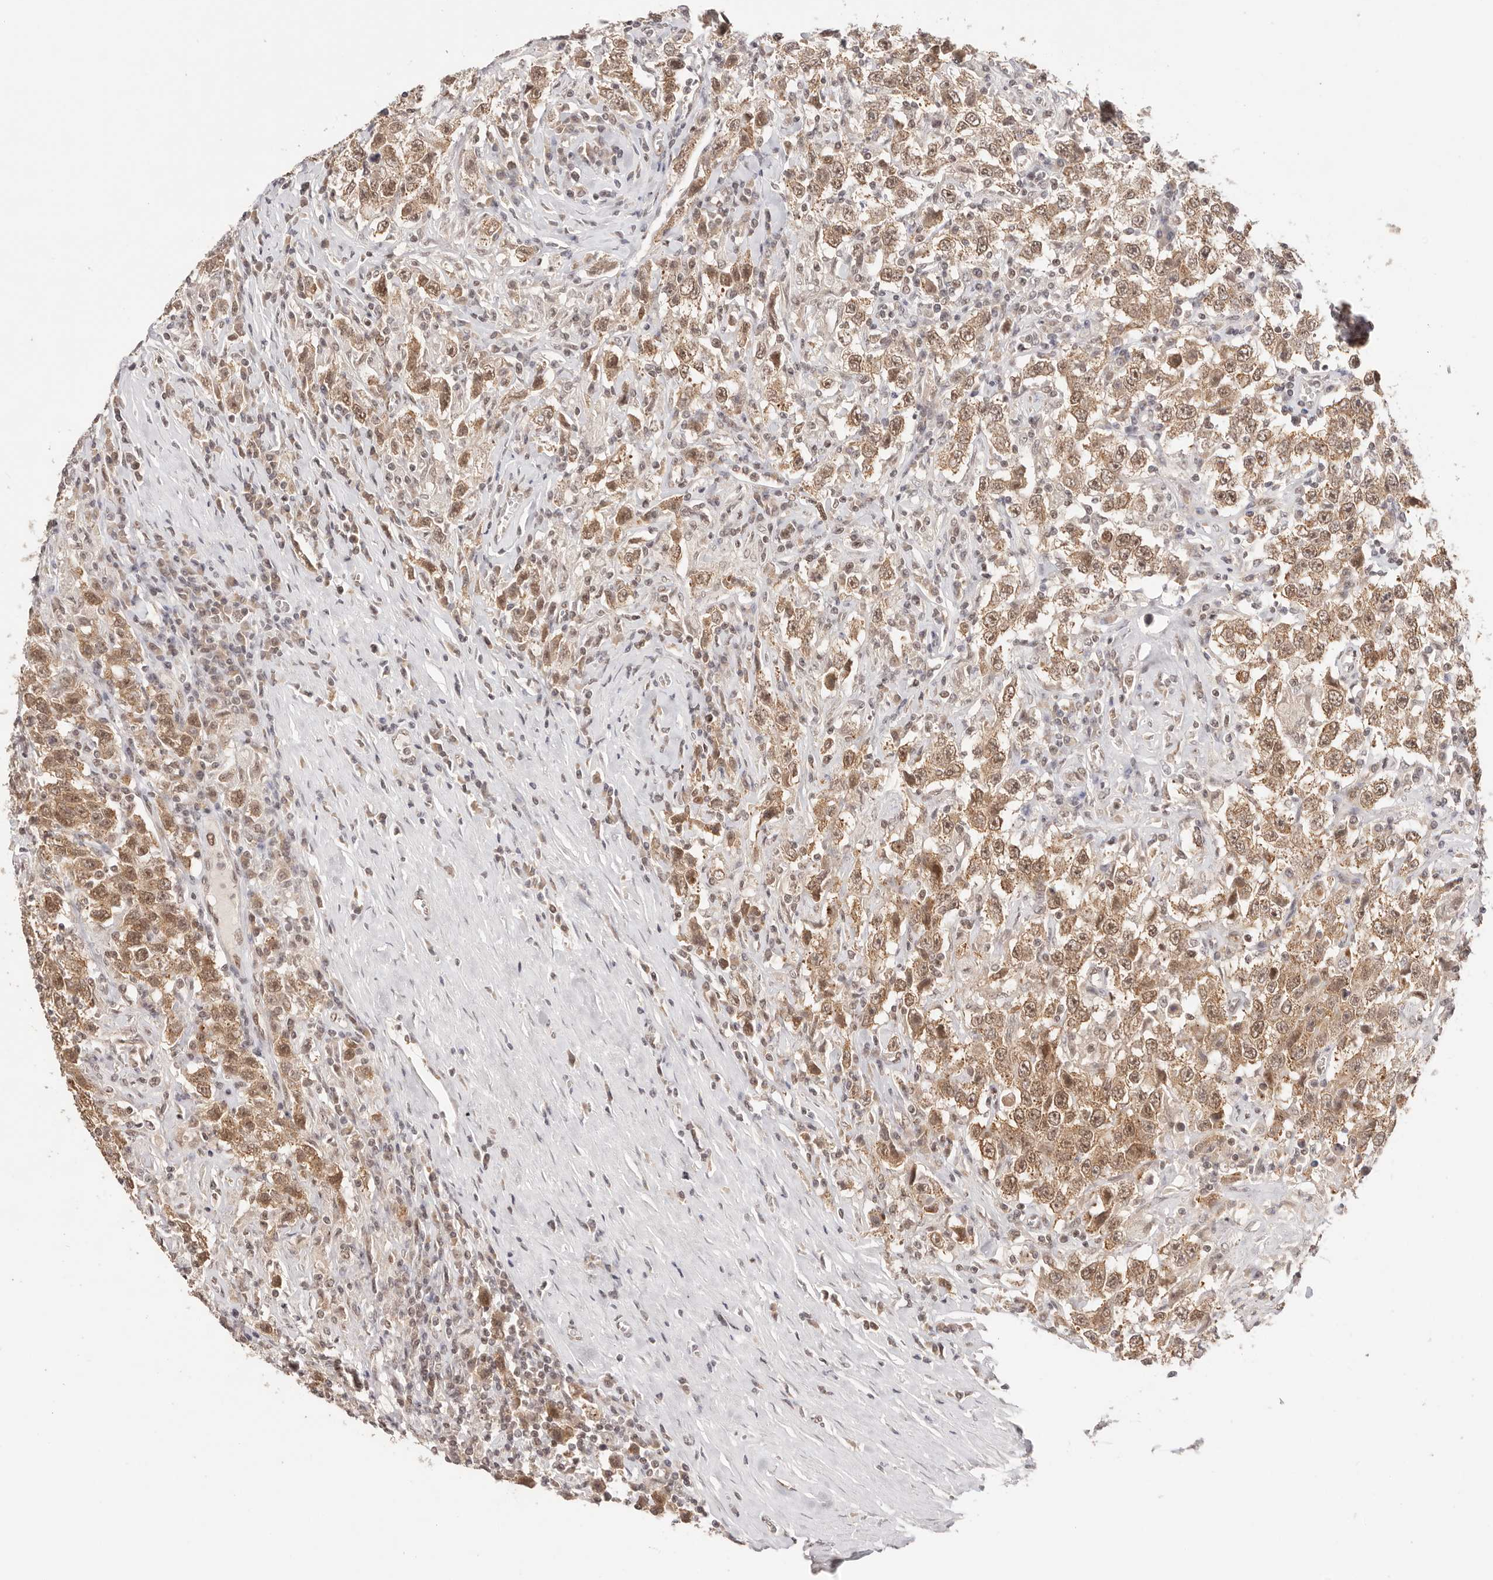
{"staining": {"intensity": "moderate", "quantity": ">75%", "location": "cytoplasmic/membranous,nuclear"}, "tissue": "testis cancer", "cell_type": "Tumor cells", "image_type": "cancer", "snomed": [{"axis": "morphology", "description": "Seminoma, NOS"}, {"axis": "topography", "description": "Testis"}], "caption": "IHC of human testis seminoma exhibits medium levels of moderate cytoplasmic/membranous and nuclear positivity in about >75% of tumor cells.", "gene": "RFC3", "patient": {"sex": "male", "age": 41}}